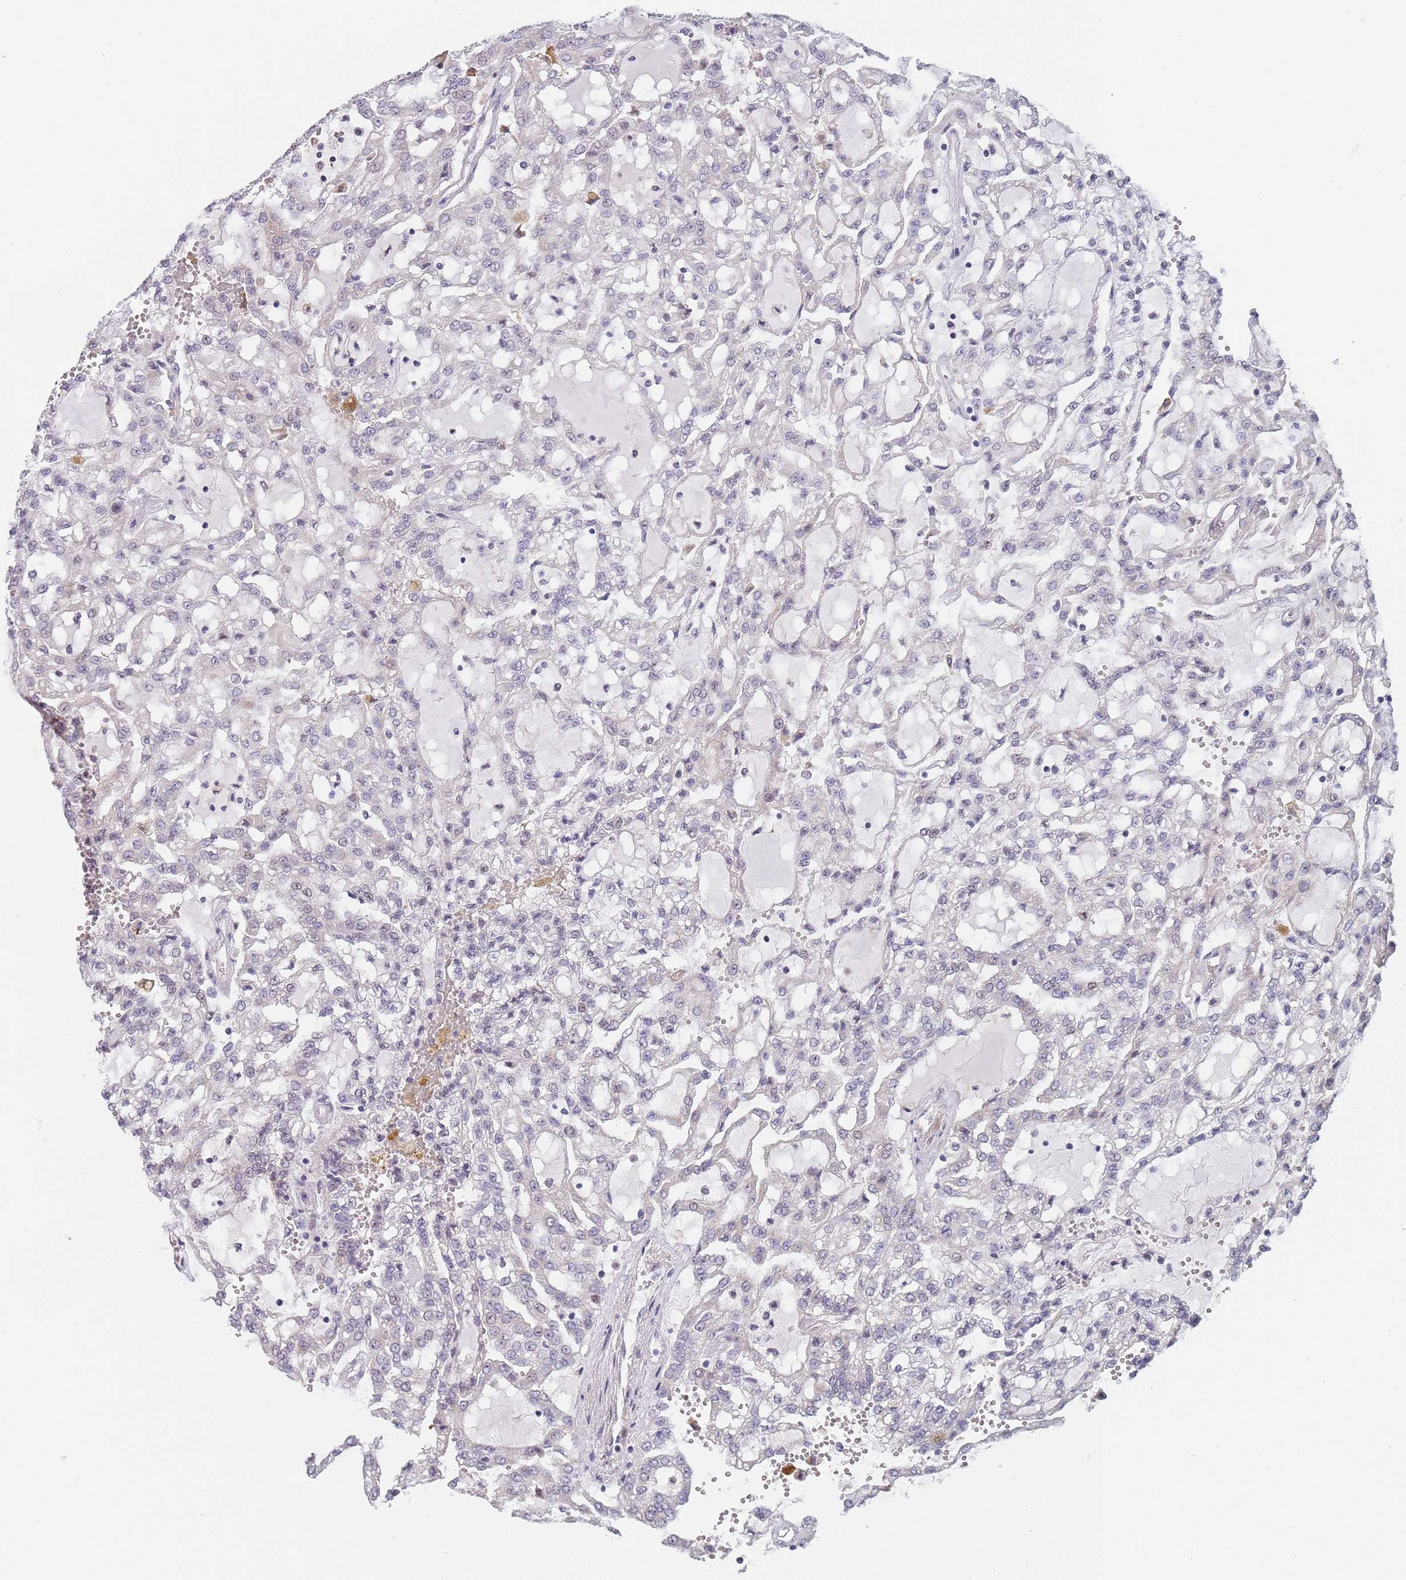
{"staining": {"intensity": "negative", "quantity": "none", "location": "none"}, "tissue": "renal cancer", "cell_type": "Tumor cells", "image_type": "cancer", "snomed": [{"axis": "morphology", "description": "Adenocarcinoma, NOS"}, {"axis": "topography", "description": "Kidney"}], "caption": "IHC histopathology image of neoplastic tissue: renal cancer stained with DAB displays no significant protein expression in tumor cells.", "gene": "PLCL2", "patient": {"sex": "male", "age": 63}}